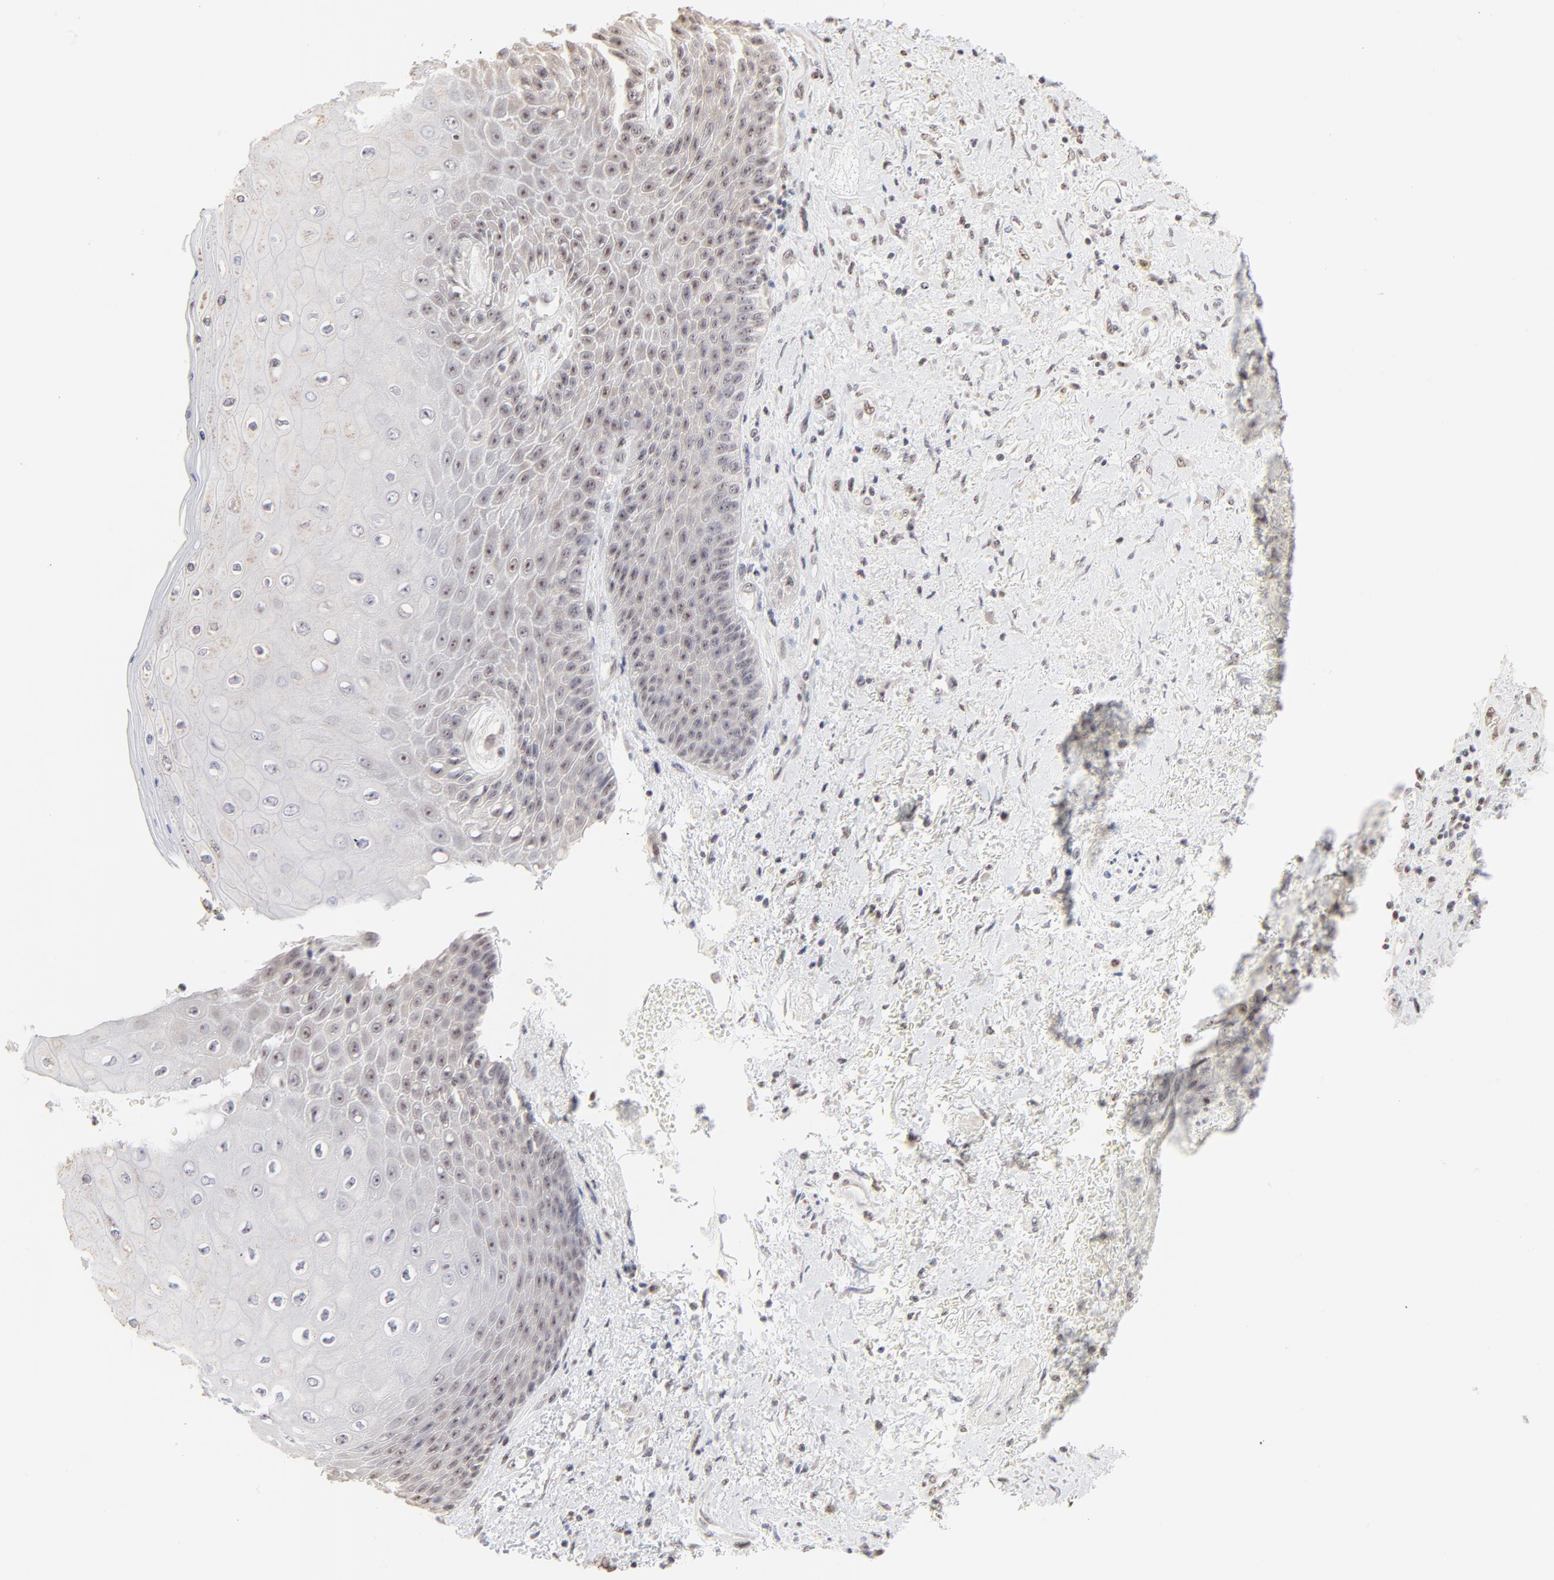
{"staining": {"intensity": "weak", "quantity": "<25%", "location": "nuclear"}, "tissue": "skin", "cell_type": "Epidermal cells", "image_type": "normal", "snomed": [{"axis": "morphology", "description": "Normal tissue, NOS"}, {"axis": "topography", "description": "Anal"}], "caption": "A high-resolution photomicrograph shows immunohistochemistry staining of normal skin, which shows no significant positivity in epidermal cells.", "gene": "NFIL3", "patient": {"sex": "female", "age": 46}}